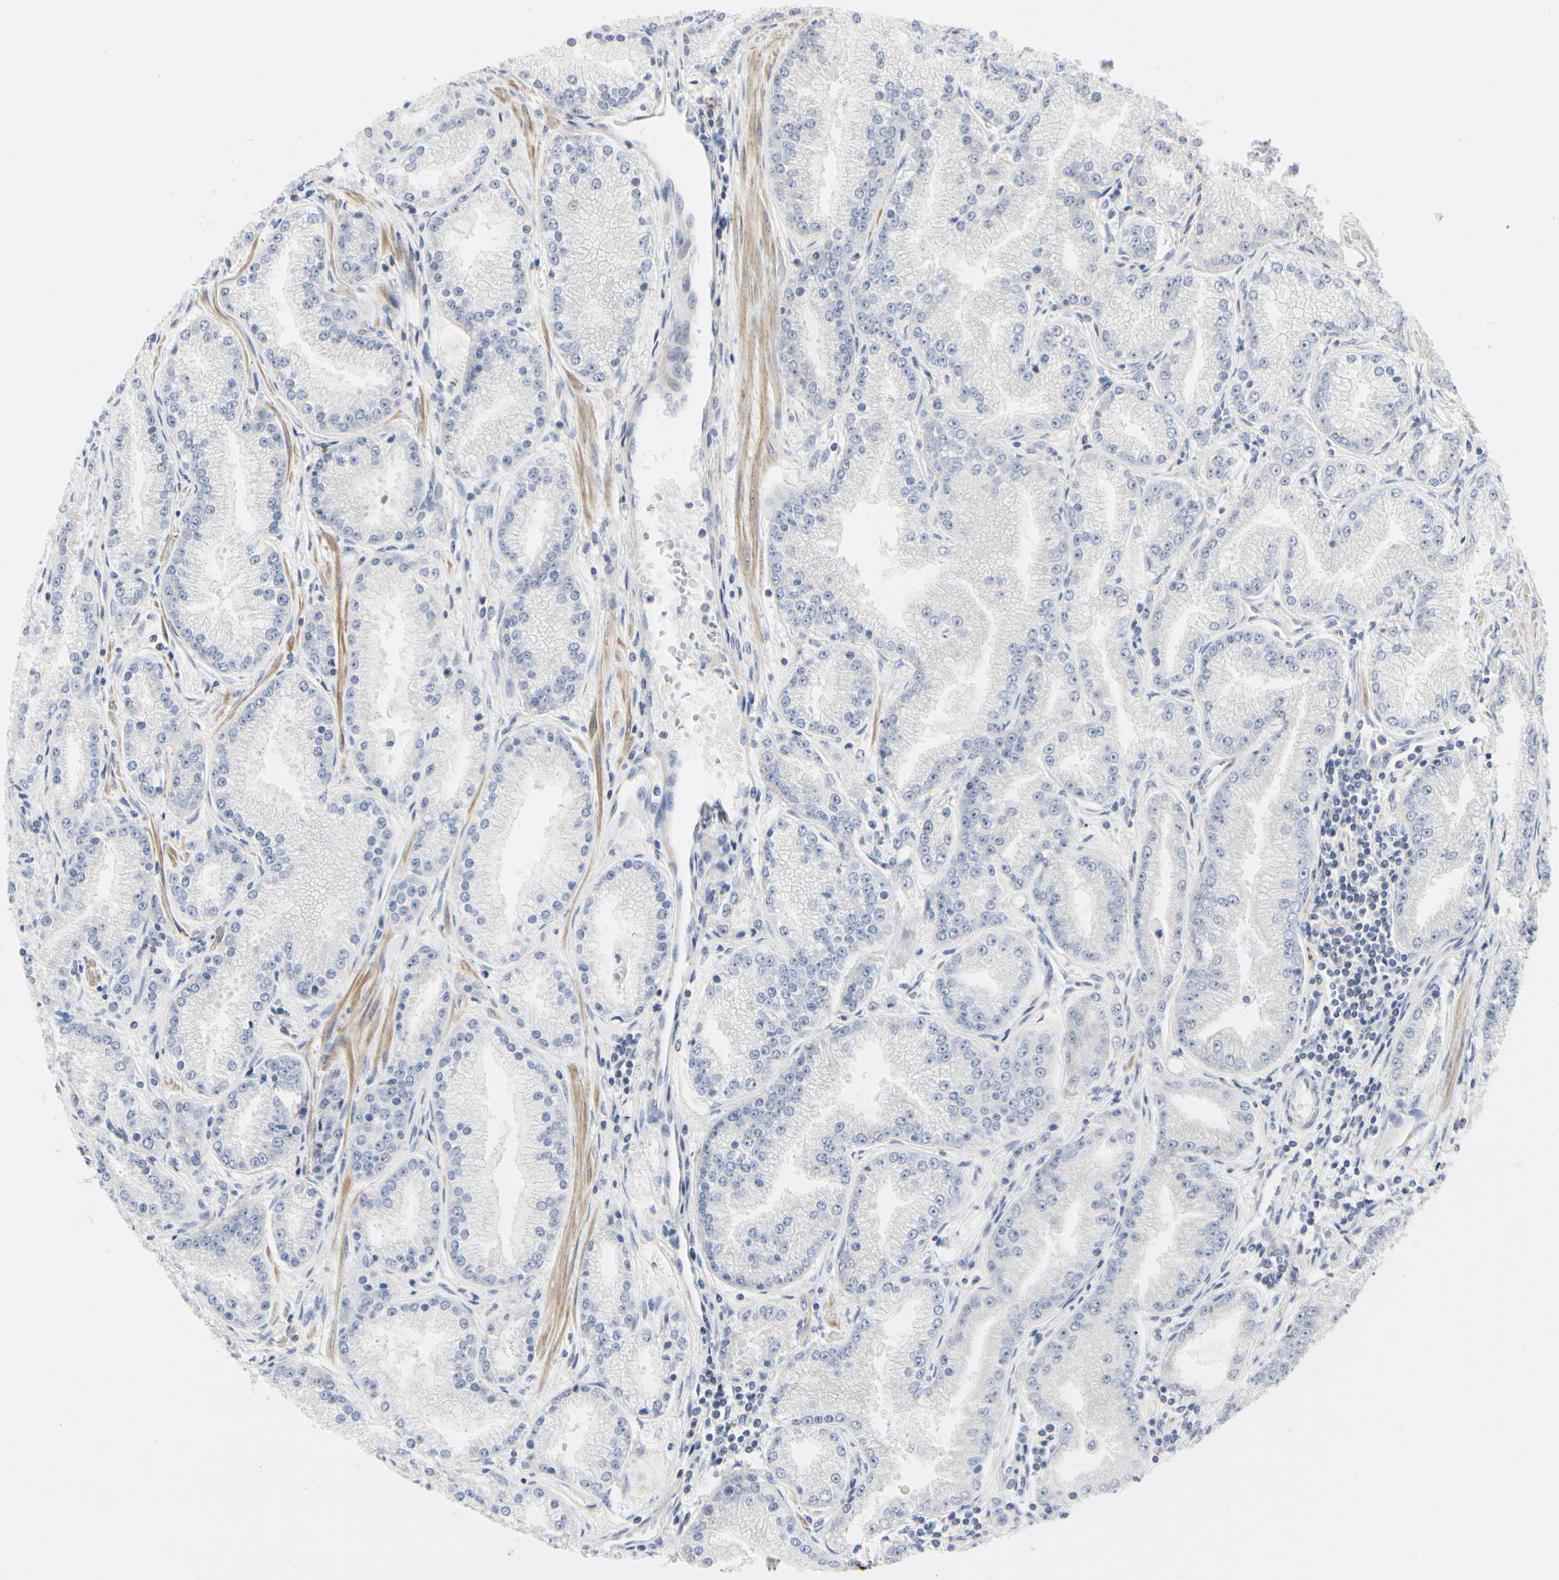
{"staining": {"intensity": "negative", "quantity": "none", "location": "none"}, "tissue": "prostate cancer", "cell_type": "Tumor cells", "image_type": "cancer", "snomed": [{"axis": "morphology", "description": "Adenocarcinoma, High grade"}, {"axis": "topography", "description": "Prostate"}], "caption": "A high-resolution histopathology image shows immunohistochemistry staining of prostate cancer, which demonstrates no significant expression in tumor cells.", "gene": "SHANK2", "patient": {"sex": "male", "age": 61}}